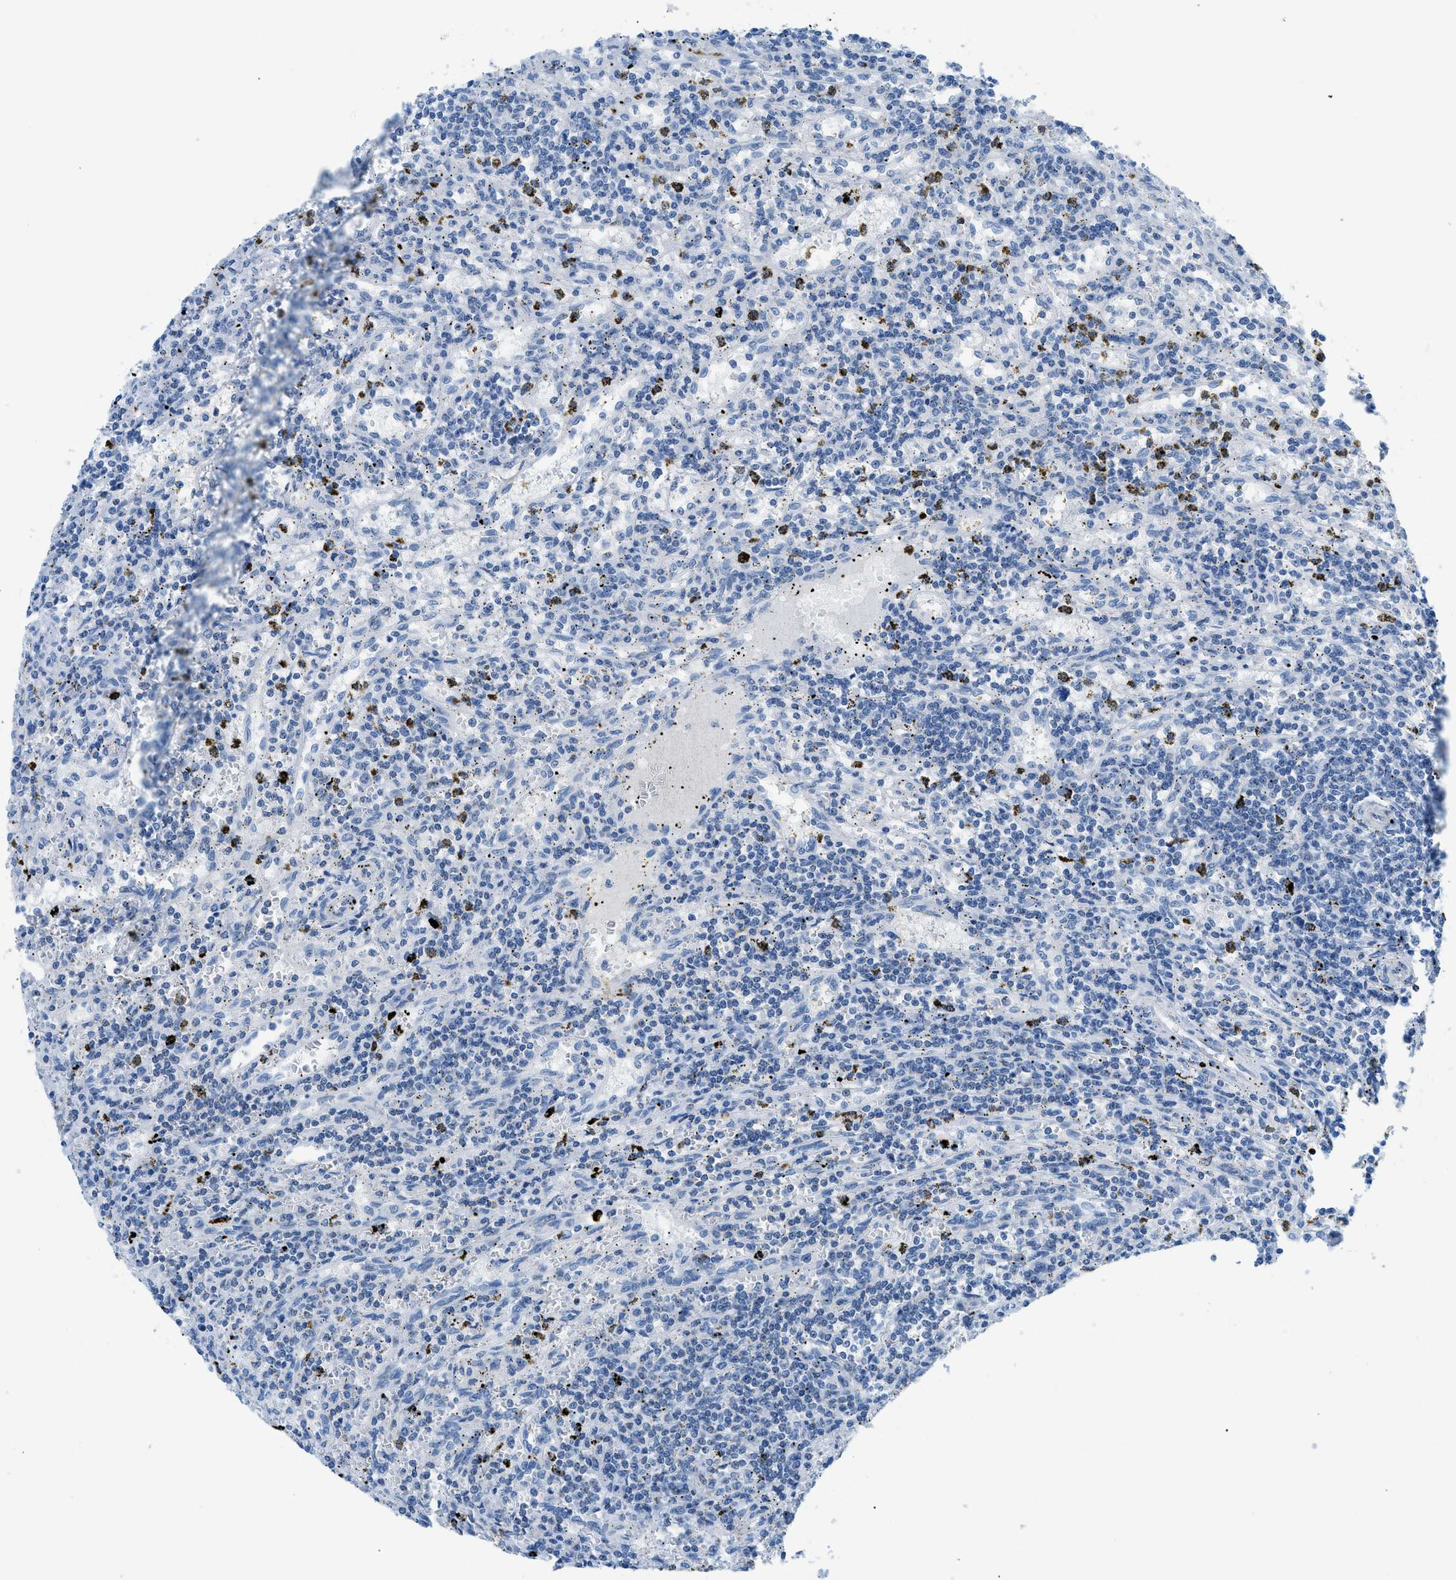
{"staining": {"intensity": "negative", "quantity": "none", "location": "none"}, "tissue": "lymphoma", "cell_type": "Tumor cells", "image_type": "cancer", "snomed": [{"axis": "morphology", "description": "Malignant lymphoma, non-Hodgkin's type, Low grade"}, {"axis": "topography", "description": "Spleen"}], "caption": "Low-grade malignant lymphoma, non-Hodgkin's type stained for a protein using immunohistochemistry demonstrates no expression tumor cells.", "gene": "FDCSP", "patient": {"sex": "male", "age": 76}}